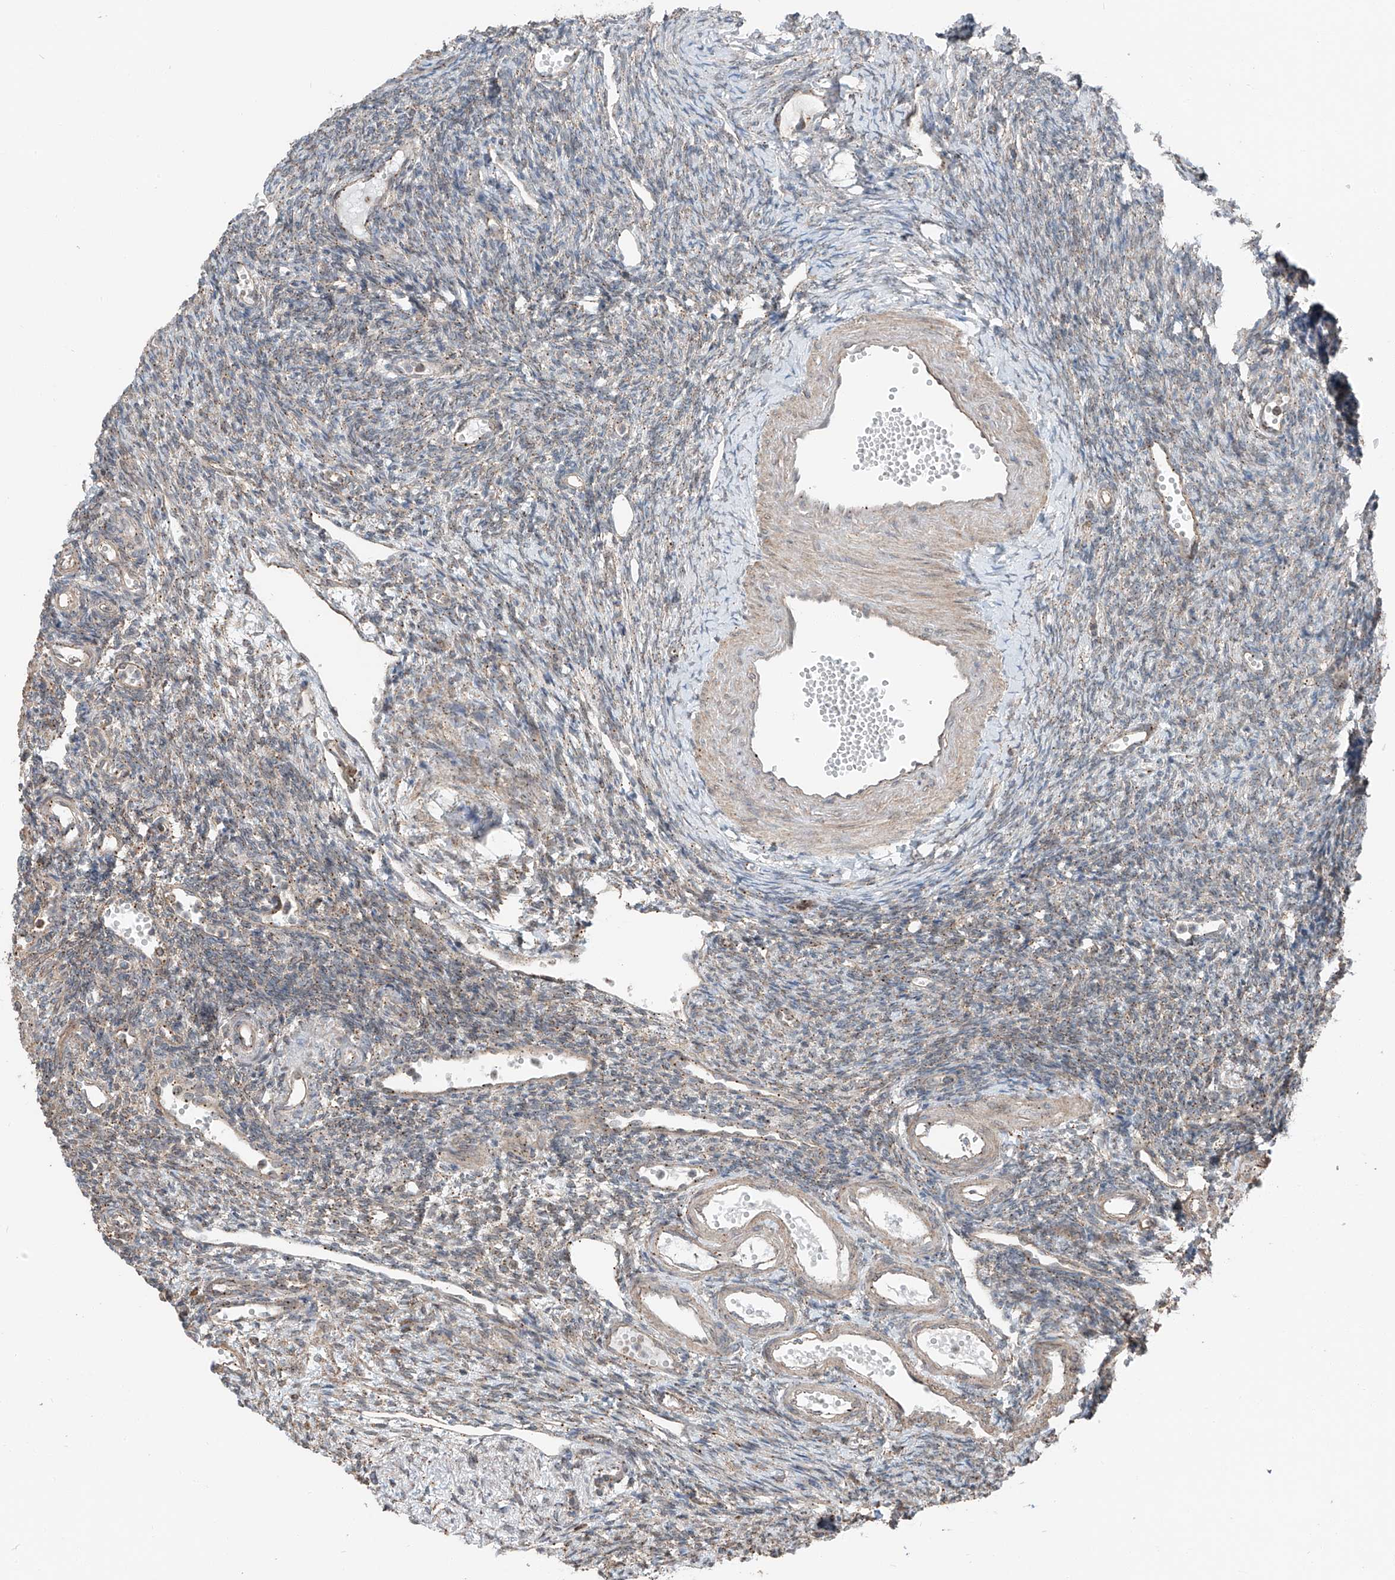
{"staining": {"intensity": "strong", "quantity": ">75%", "location": "cytoplasmic/membranous"}, "tissue": "ovary", "cell_type": "Follicle cells", "image_type": "normal", "snomed": [{"axis": "morphology", "description": "Normal tissue, NOS"}, {"axis": "morphology", "description": "Cyst, NOS"}, {"axis": "topography", "description": "Ovary"}], "caption": "Immunohistochemical staining of unremarkable human ovary displays strong cytoplasmic/membranous protein expression in approximately >75% of follicle cells. (IHC, brightfield microscopy, high magnification).", "gene": "CEP162", "patient": {"sex": "female", "age": 33}}